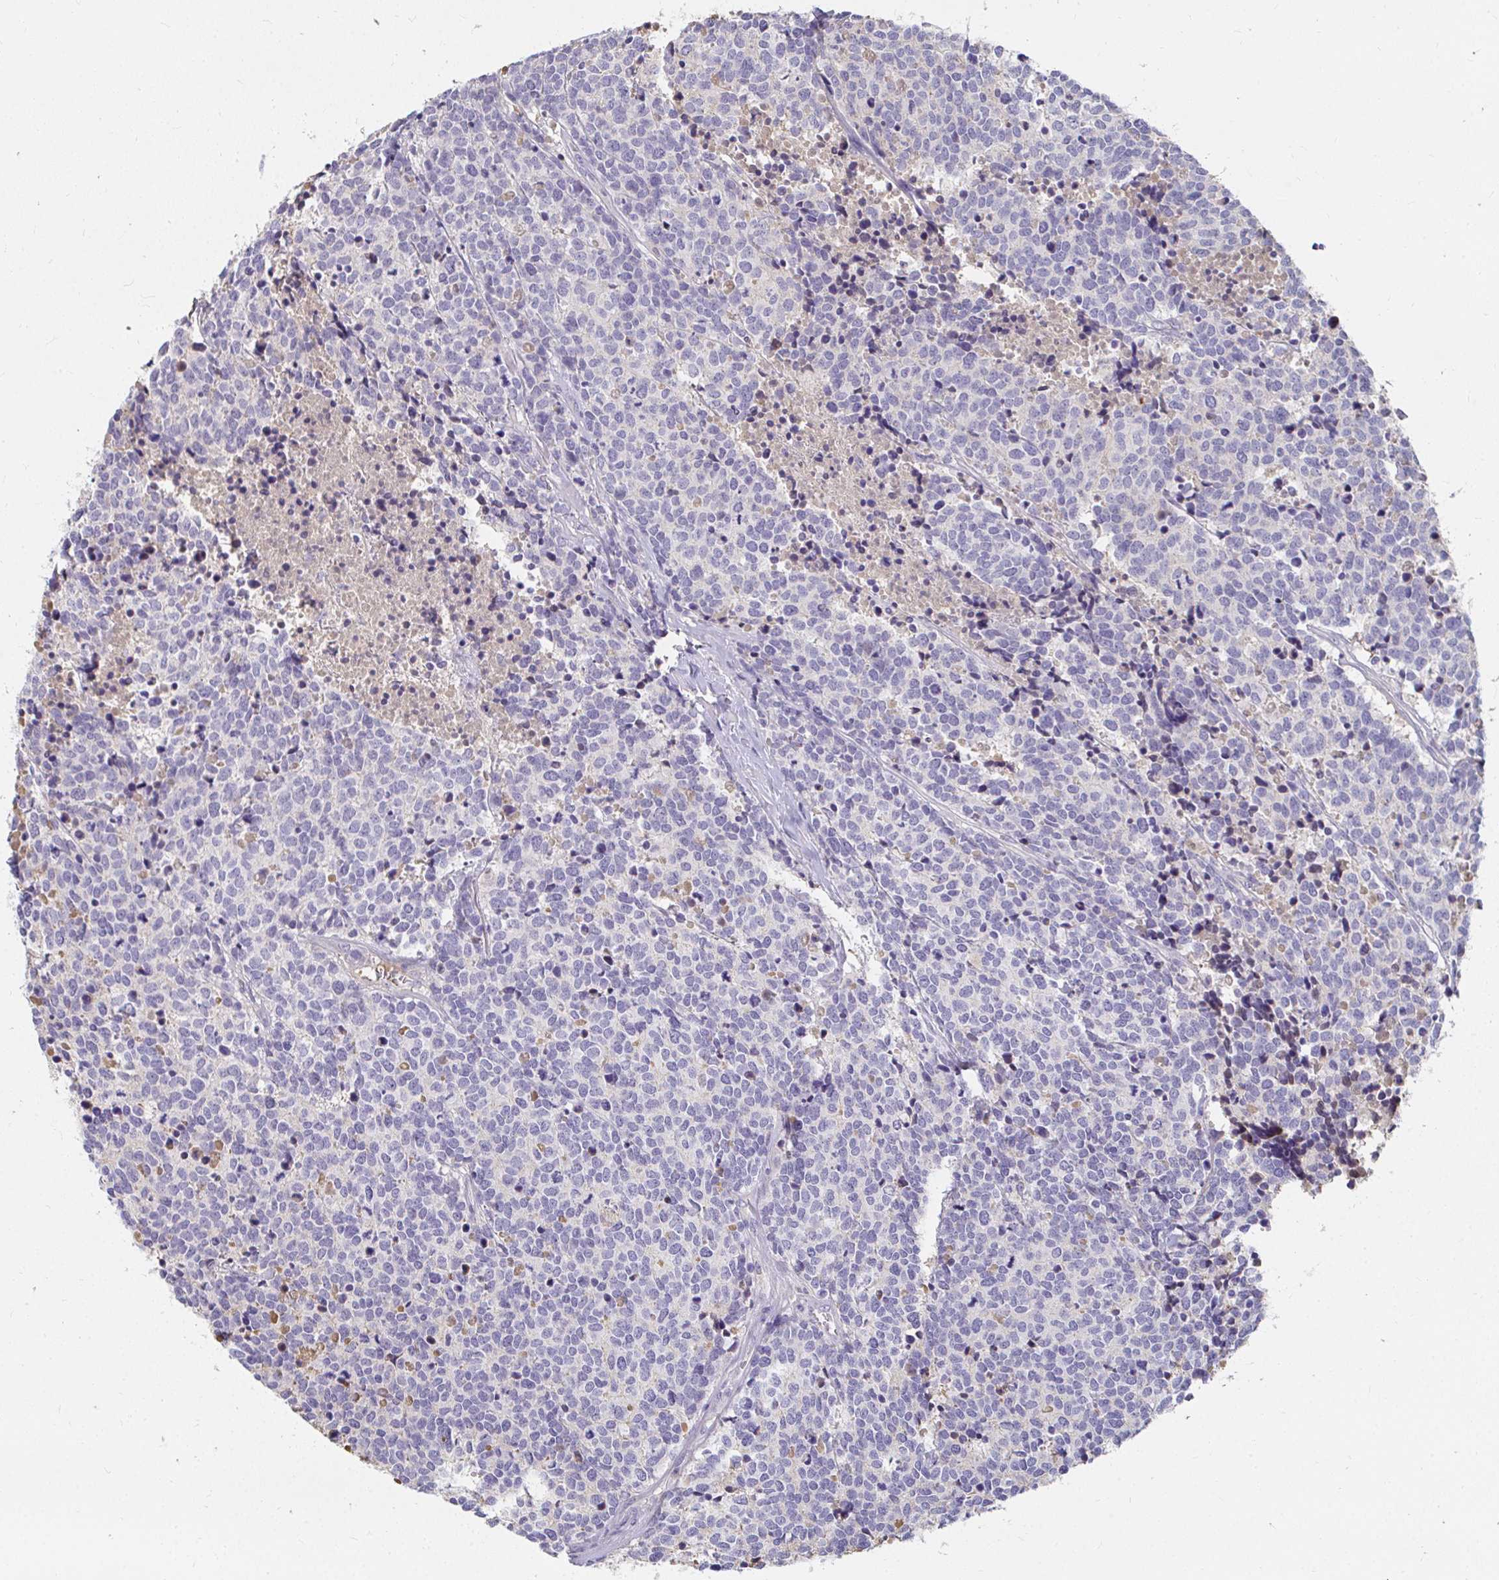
{"staining": {"intensity": "negative", "quantity": "none", "location": "none"}, "tissue": "carcinoid", "cell_type": "Tumor cells", "image_type": "cancer", "snomed": [{"axis": "morphology", "description": "Carcinoid, malignant, NOS"}, {"axis": "topography", "description": "Skin"}], "caption": "A micrograph of carcinoid (malignant) stained for a protein shows no brown staining in tumor cells. Nuclei are stained in blue.", "gene": "LOXL4", "patient": {"sex": "female", "age": 79}}